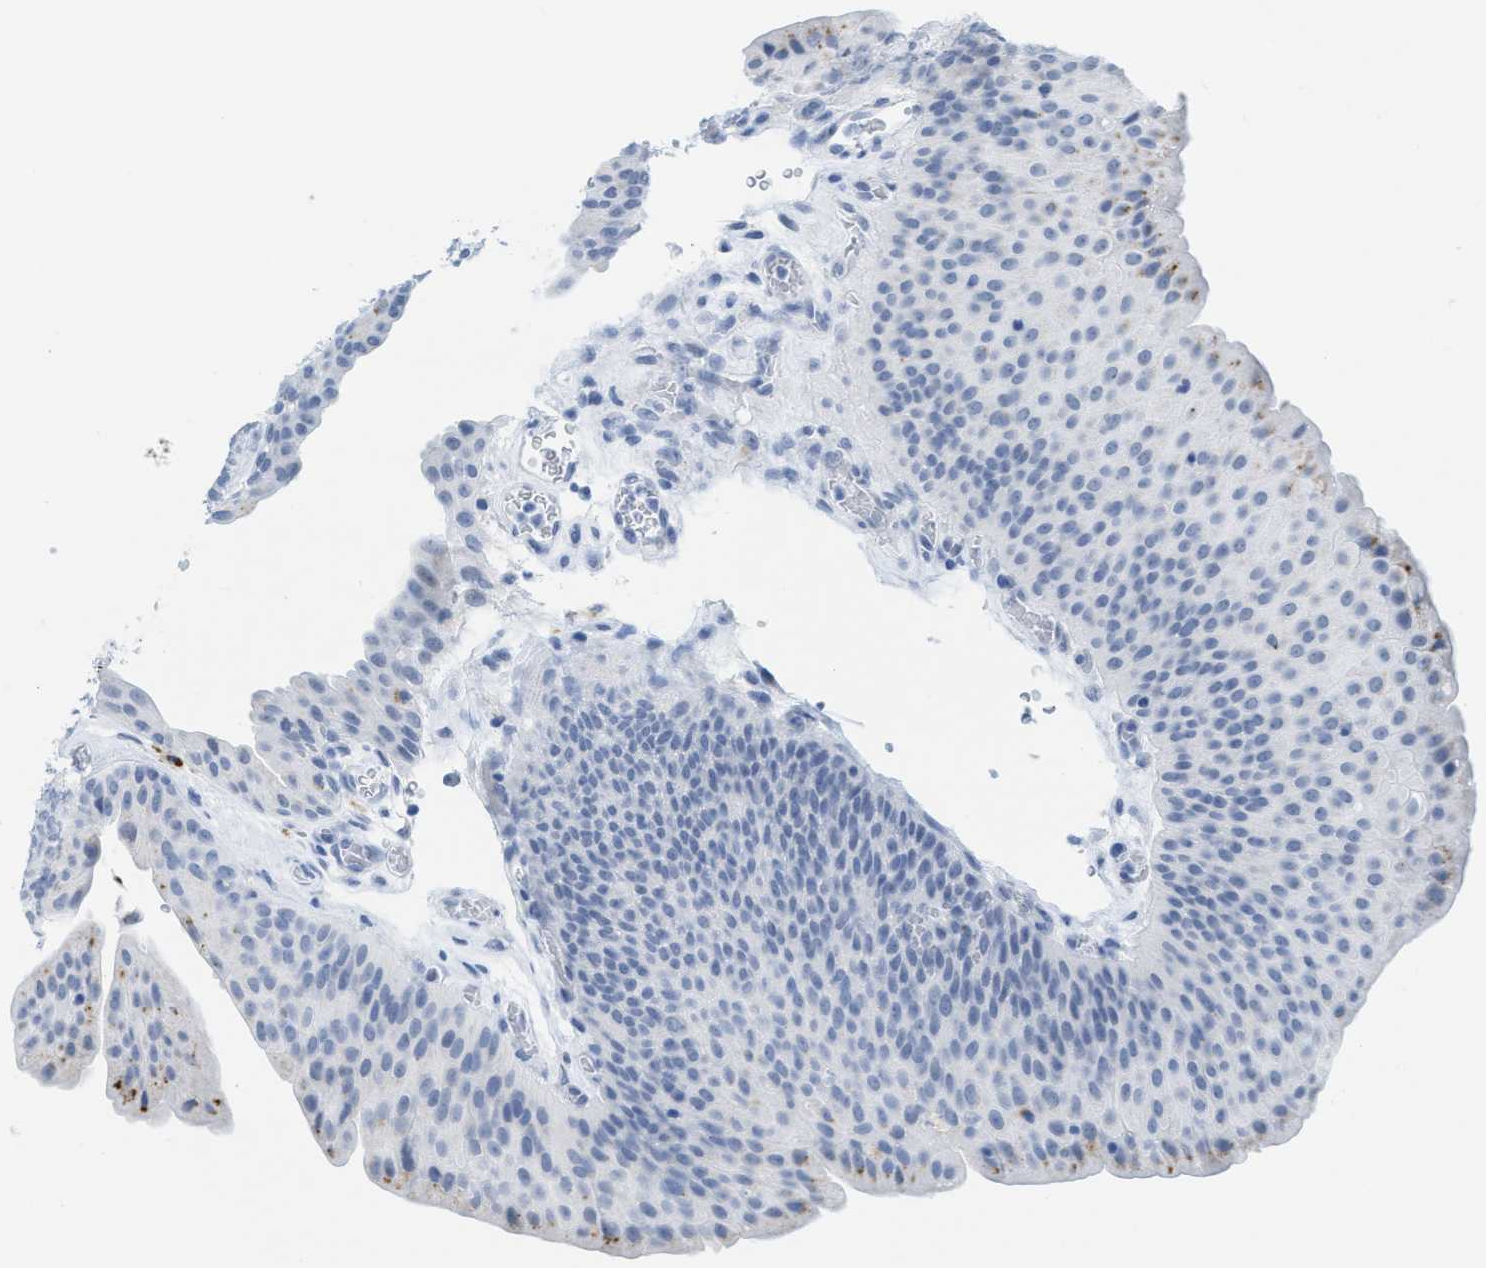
{"staining": {"intensity": "negative", "quantity": "none", "location": "none"}, "tissue": "urothelial cancer", "cell_type": "Tumor cells", "image_type": "cancer", "snomed": [{"axis": "morphology", "description": "Urothelial carcinoma, Low grade"}, {"axis": "morphology", "description": "Urothelial carcinoma, High grade"}, {"axis": "topography", "description": "Urinary bladder"}], "caption": "Immunohistochemistry (IHC) image of human urothelial cancer stained for a protein (brown), which displays no expression in tumor cells.", "gene": "WDR4", "patient": {"sex": "male", "age": 35}}